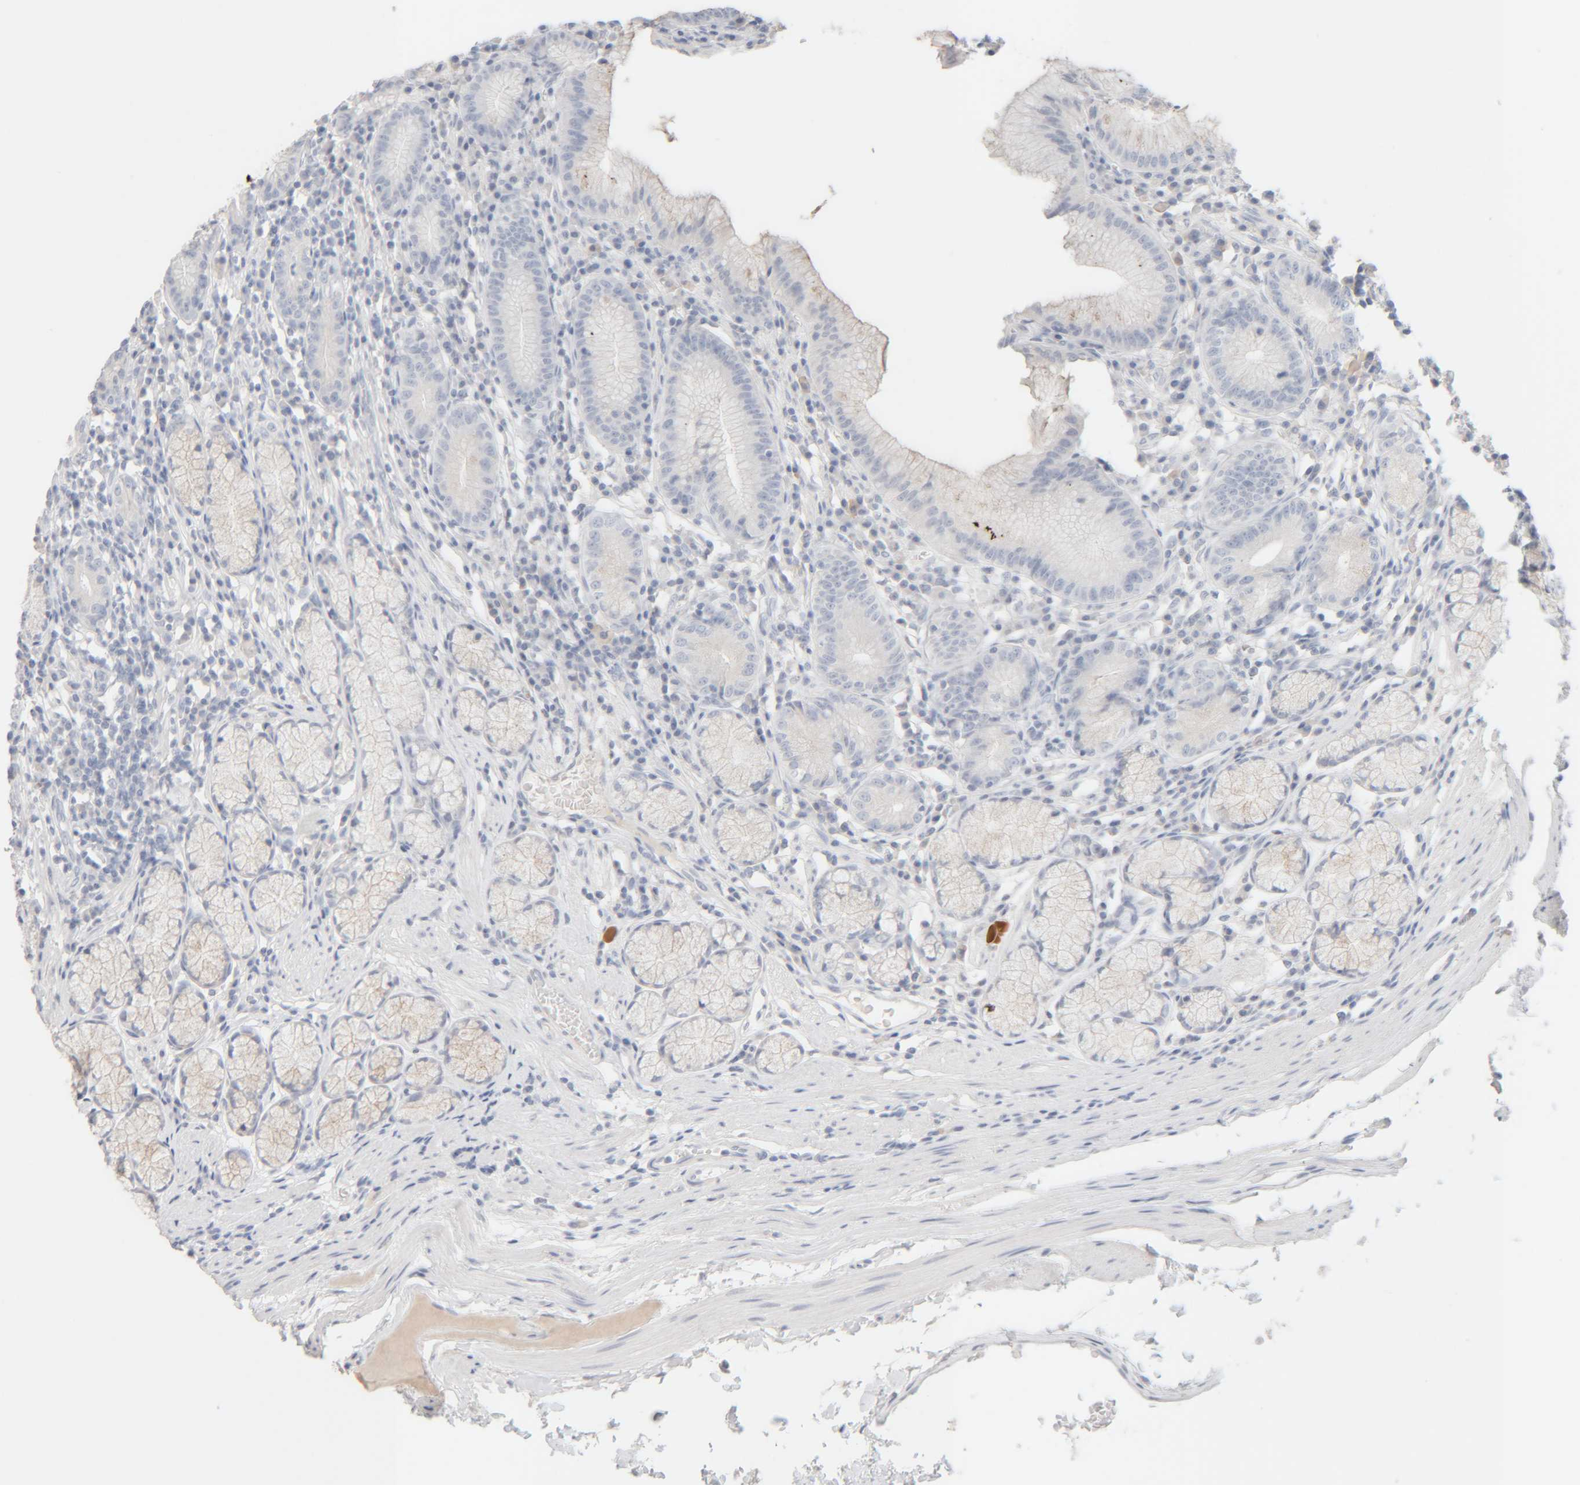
{"staining": {"intensity": "negative", "quantity": "none", "location": "none"}, "tissue": "stomach", "cell_type": "Glandular cells", "image_type": "normal", "snomed": [{"axis": "morphology", "description": "Normal tissue, NOS"}, {"axis": "topography", "description": "Stomach"}], "caption": "IHC of normal stomach shows no positivity in glandular cells. (DAB IHC visualized using brightfield microscopy, high magnification).", "gene": "RIDA", "patient": {"sex": "male", "age": 55}}